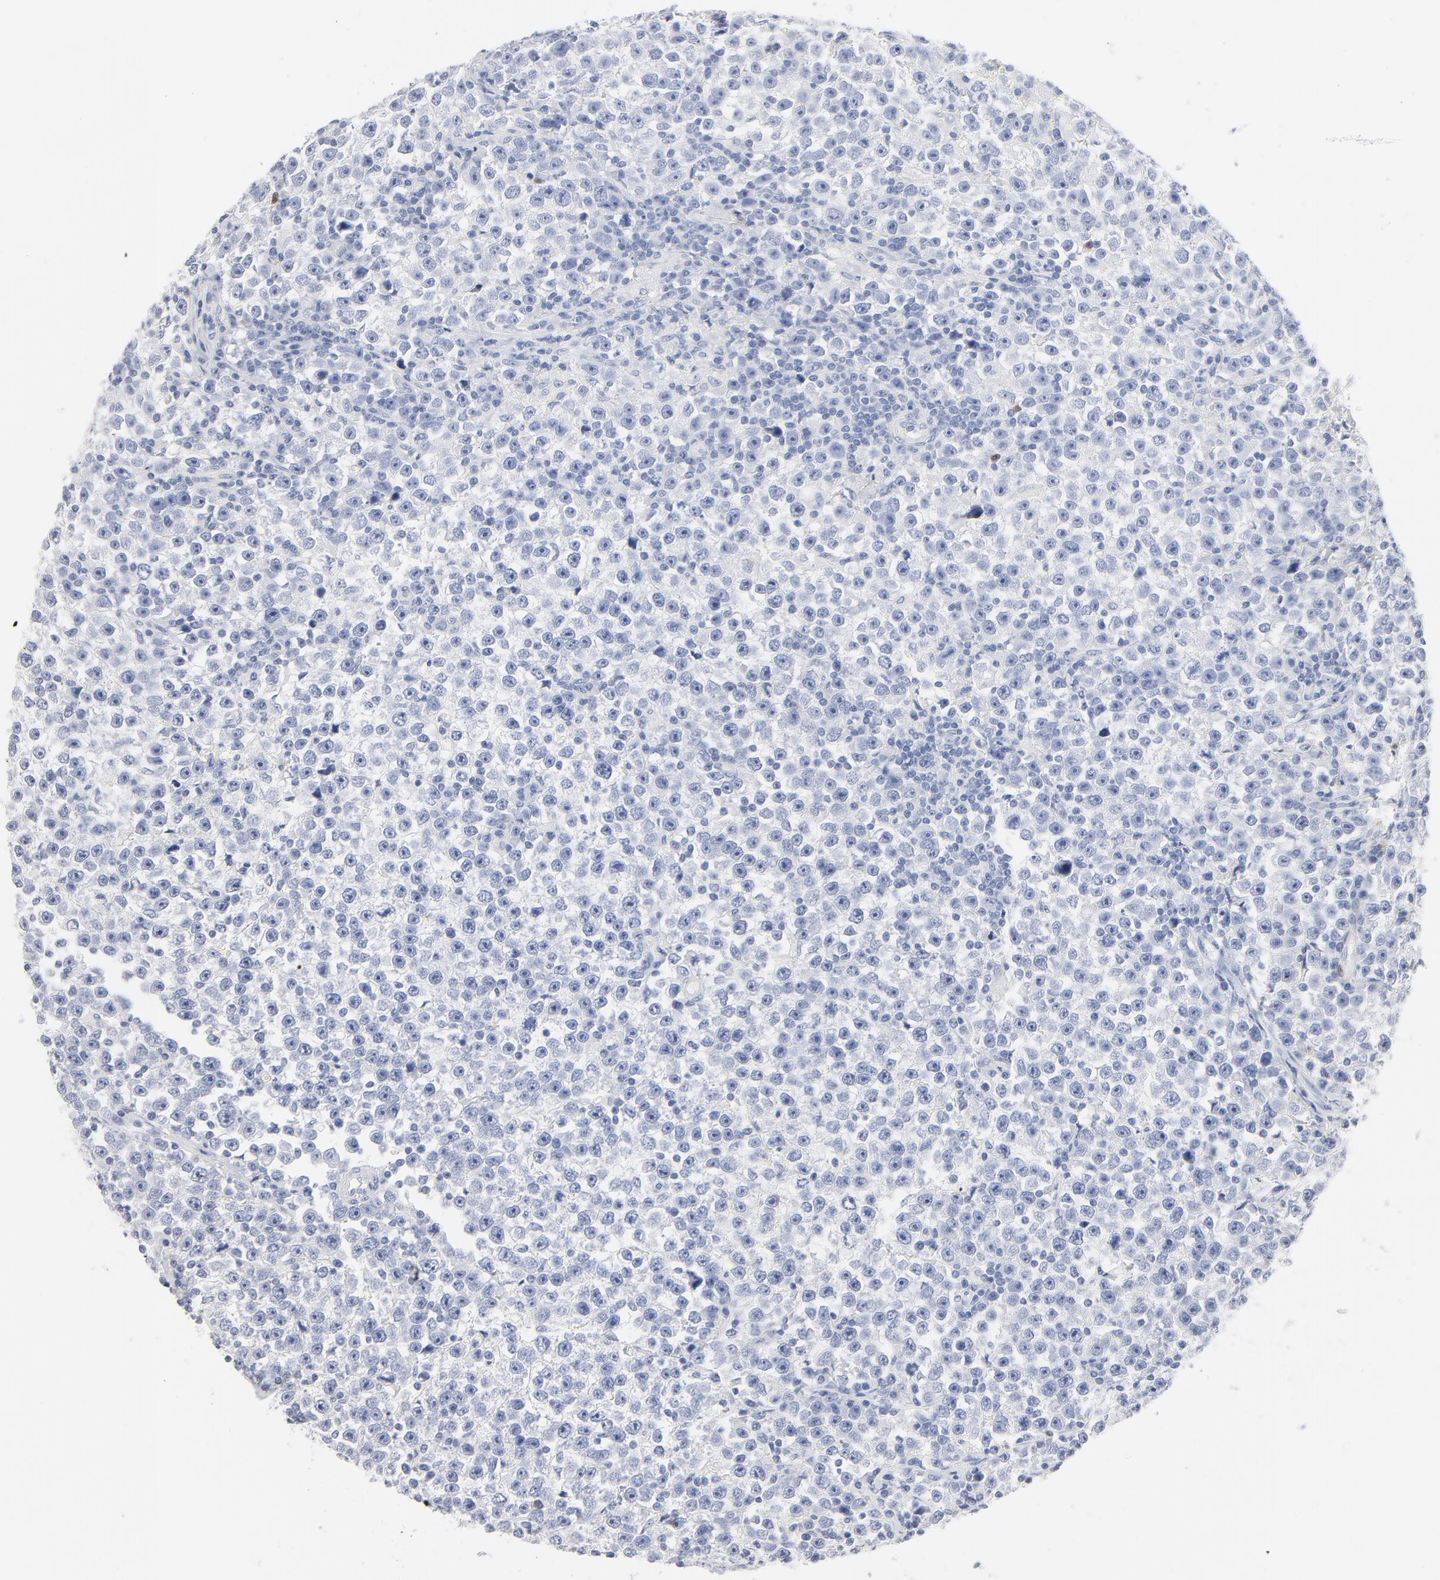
{"staining": {"intensity": "negative", "quantity": "none", "location": "none"}, "tissue": "testis cancer", "cell_type": "Tumor cells", "image_type": "cancer", "snomed": [{"axis": "morphology", "description": "Seminoma, NOS"}, {"axis": "topography", "description": "Testis"}], "caption": "Testis seminoma was stained to show a protein in brown. There is no significant staining in tumor cells.", "gene": "AGTR1", "patient": {"sex": "male", "age": 43}}